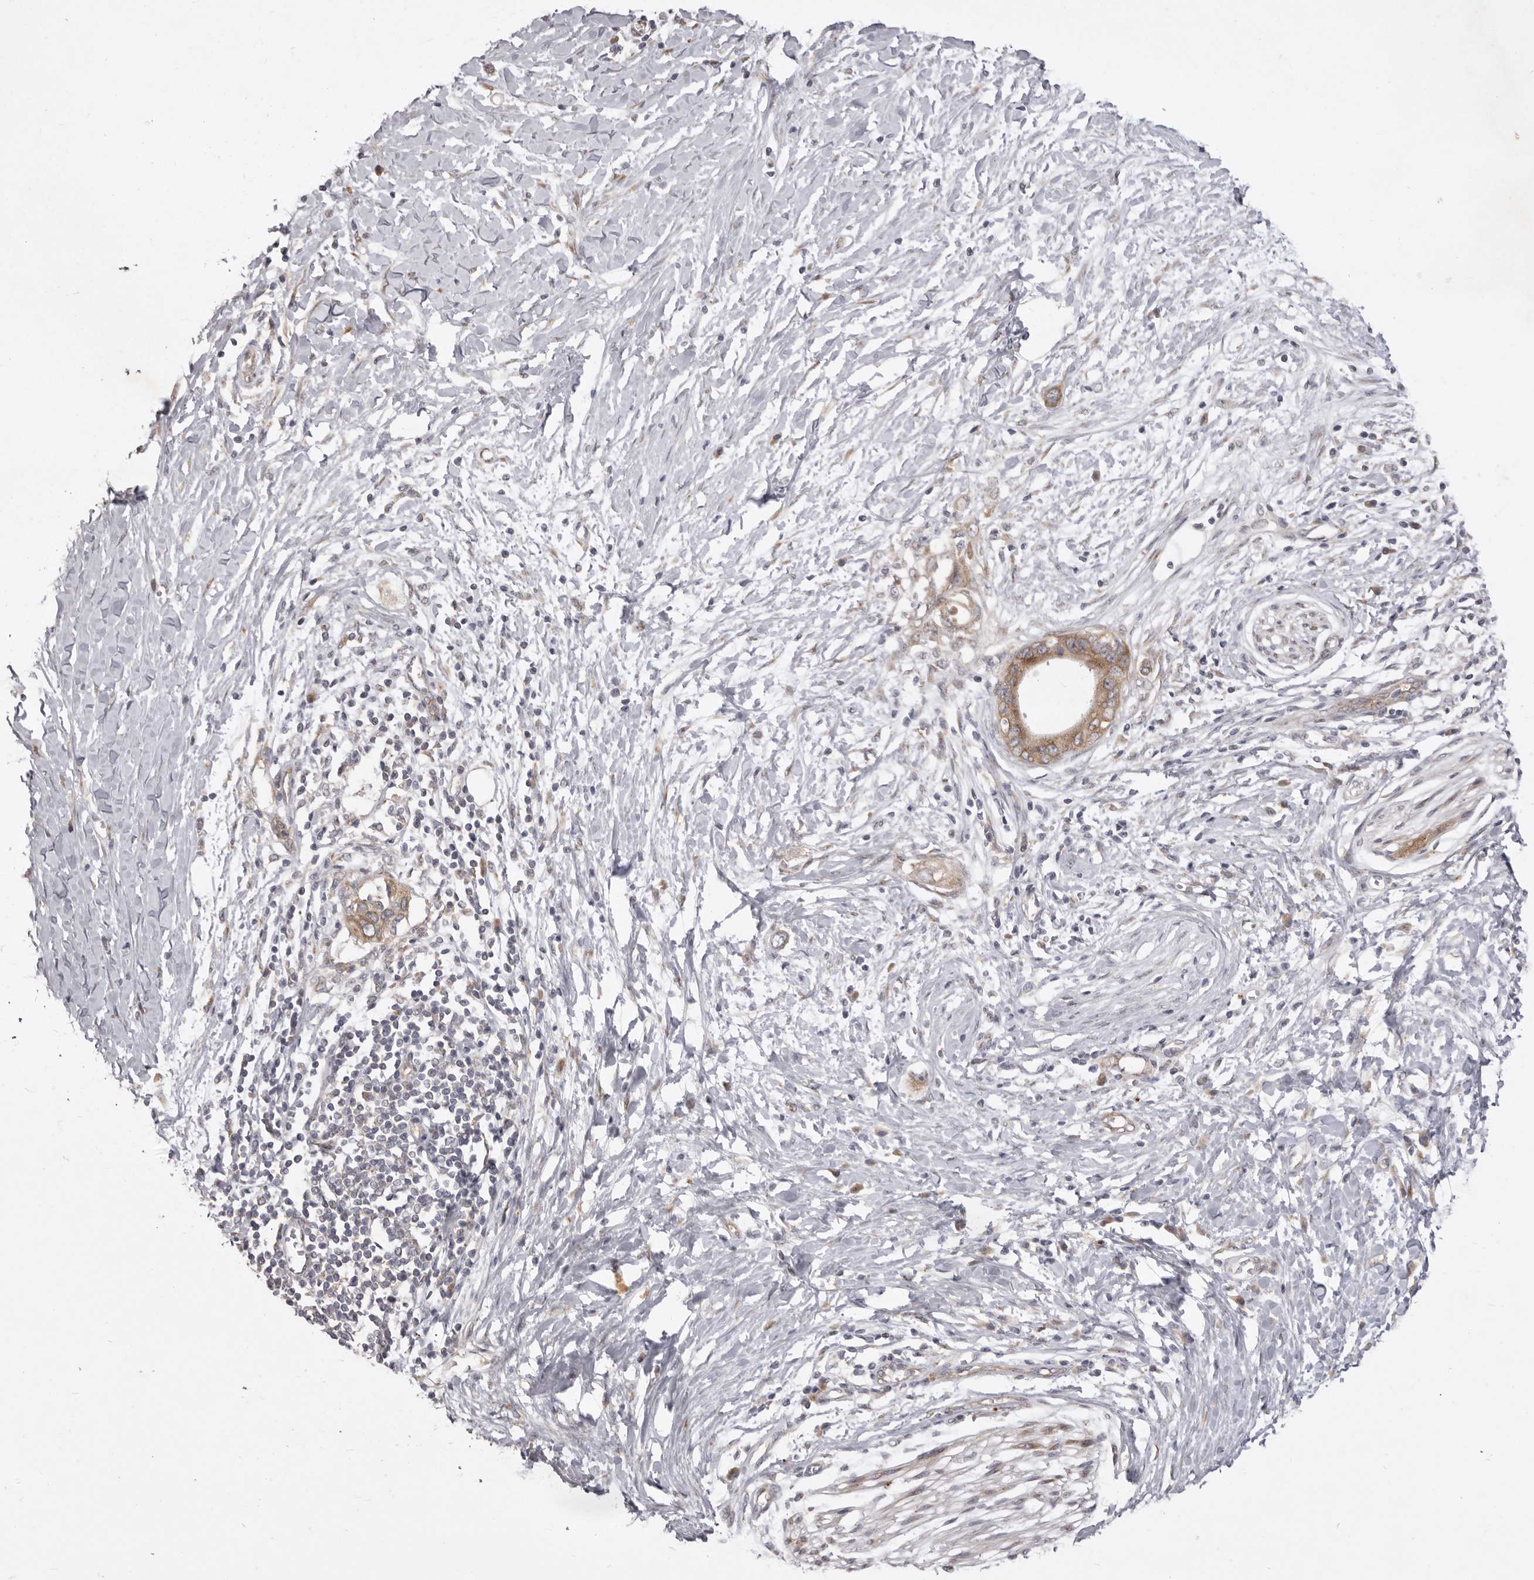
{"staining": {"intensity": "moderate", "quantity": ">75%", "location": "cytoplasmic/membranous"}, "tissue": "pancreatic cancer", "cell_type": "Tumor cells", "image_type": "cancer", "snomed": [{"axis": "morphology", "description": "Normal tissue, NOS"}, {"axis": "morphology", "description": "Adenocarcinoma, NOS"}, {"axis": "topography", "description": "Pancreas"}, {"axis": "topography", "description": "Peripheral nerve tissue"}], "caption": "An image of human adenocarcinoma (pancreatic) stained for a protein demonstrates moderate cytoplasmic/membranous brown staining in tumor cells. The protein of interest is stained brown, and the nuclei are stained in blue (DAB (3,3'-diaminobenzidine) IHC with brightfield microscopy, high magnification).", "gene": "TBC1D8B", "patient": {"sex": "male", "age": 59}}